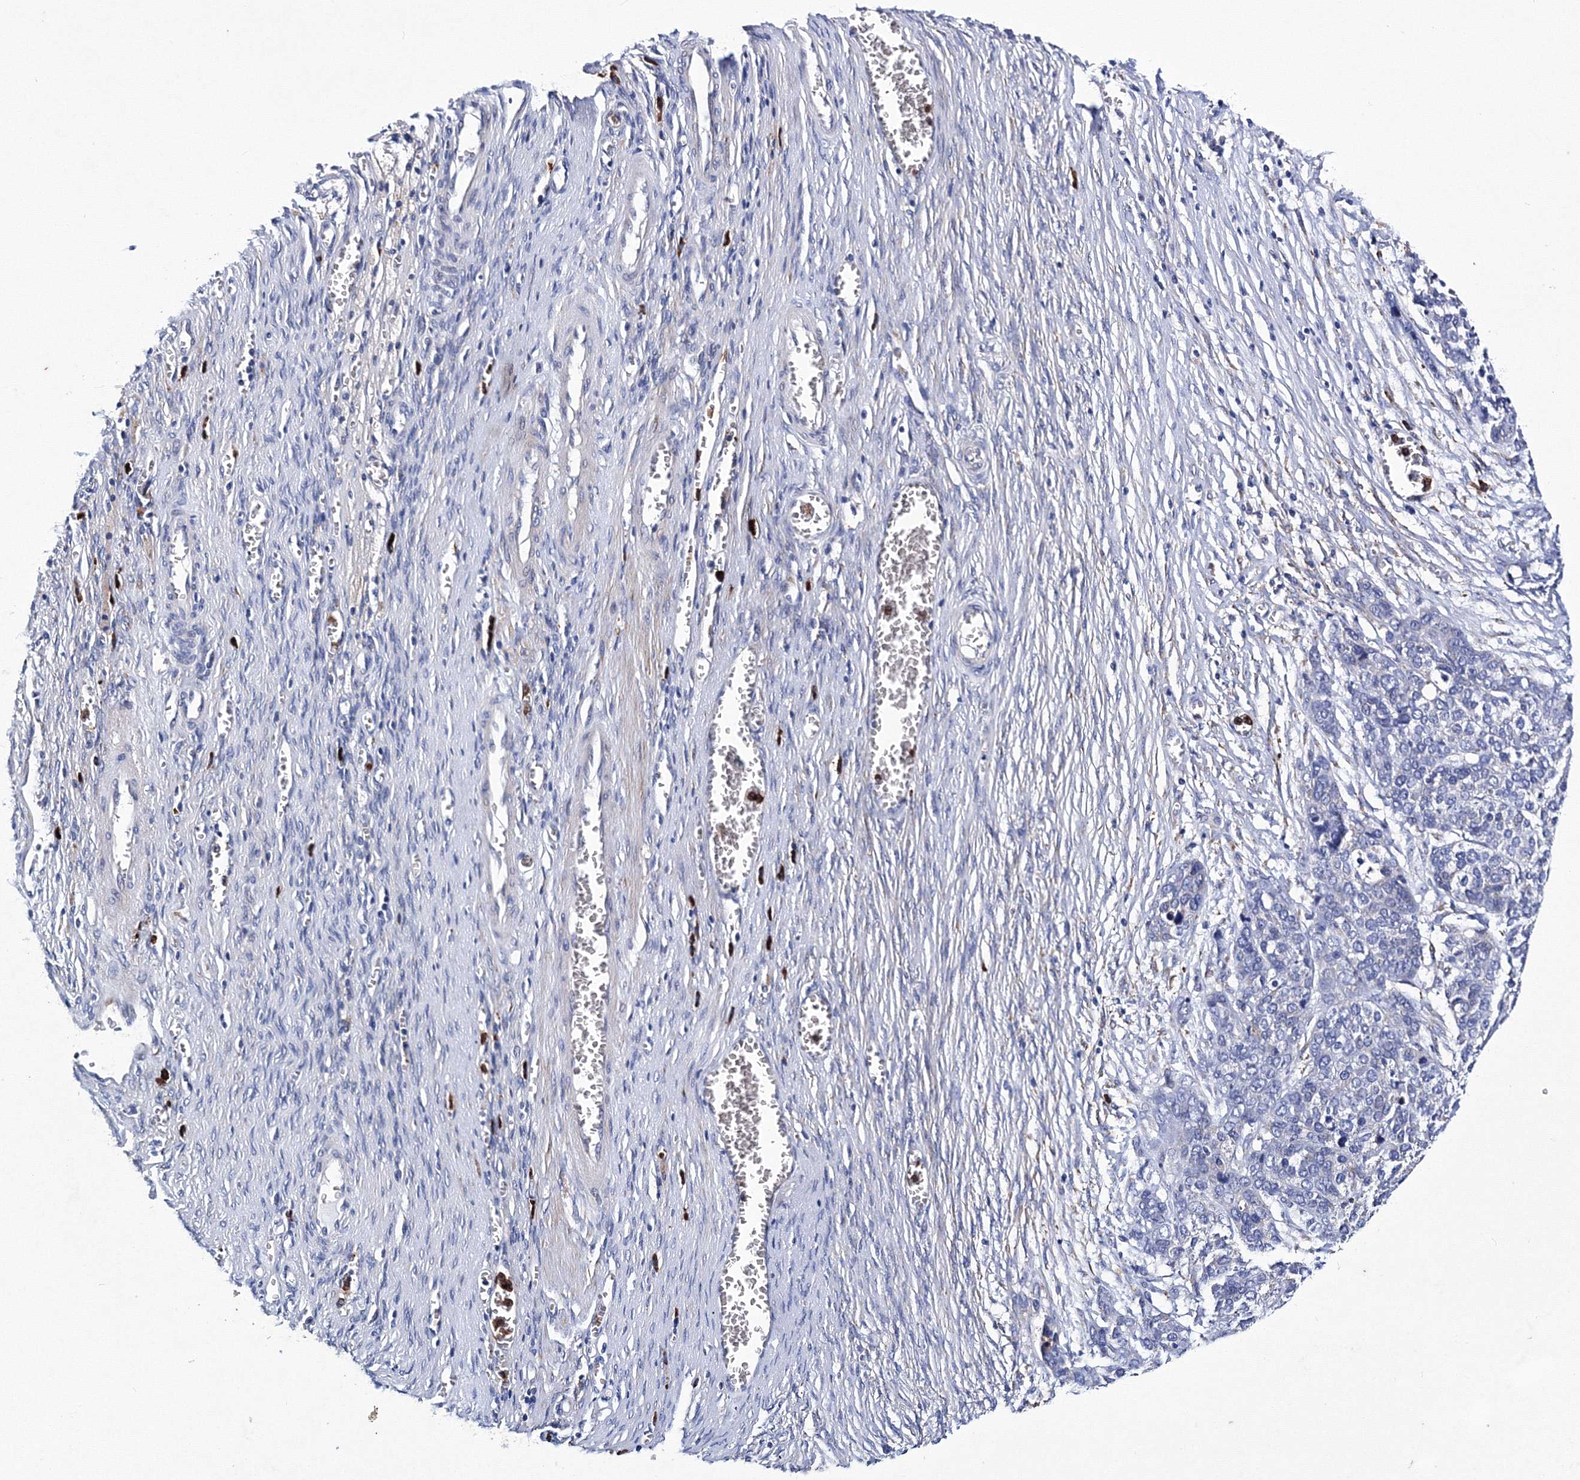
{"staining": {"intensity": "negative", "quantity": "none", "location": "none"}, "tissue": "ovarian cancer", "cell_type": "Tumor cells", "image_type": "cancer", "snomed": [{"axis": "morphology", "description": "Cystadenocarcinoma, serous, NOS"}, {"axis": "topography", "description": "Ovary"}], "caption": "The photomicrograph displays no staining of tumor cells in ovarian serous cystadenocarcinoma. Brightfield microscopy of immunohistochemistry (IHC) stained with DAB (3,3'-diaminobenzidine) (brown) and hematoxylin (blue), captured at high magnification.", "gene": "TRPM2", "patient": {"sex": "female", "age": 44}}